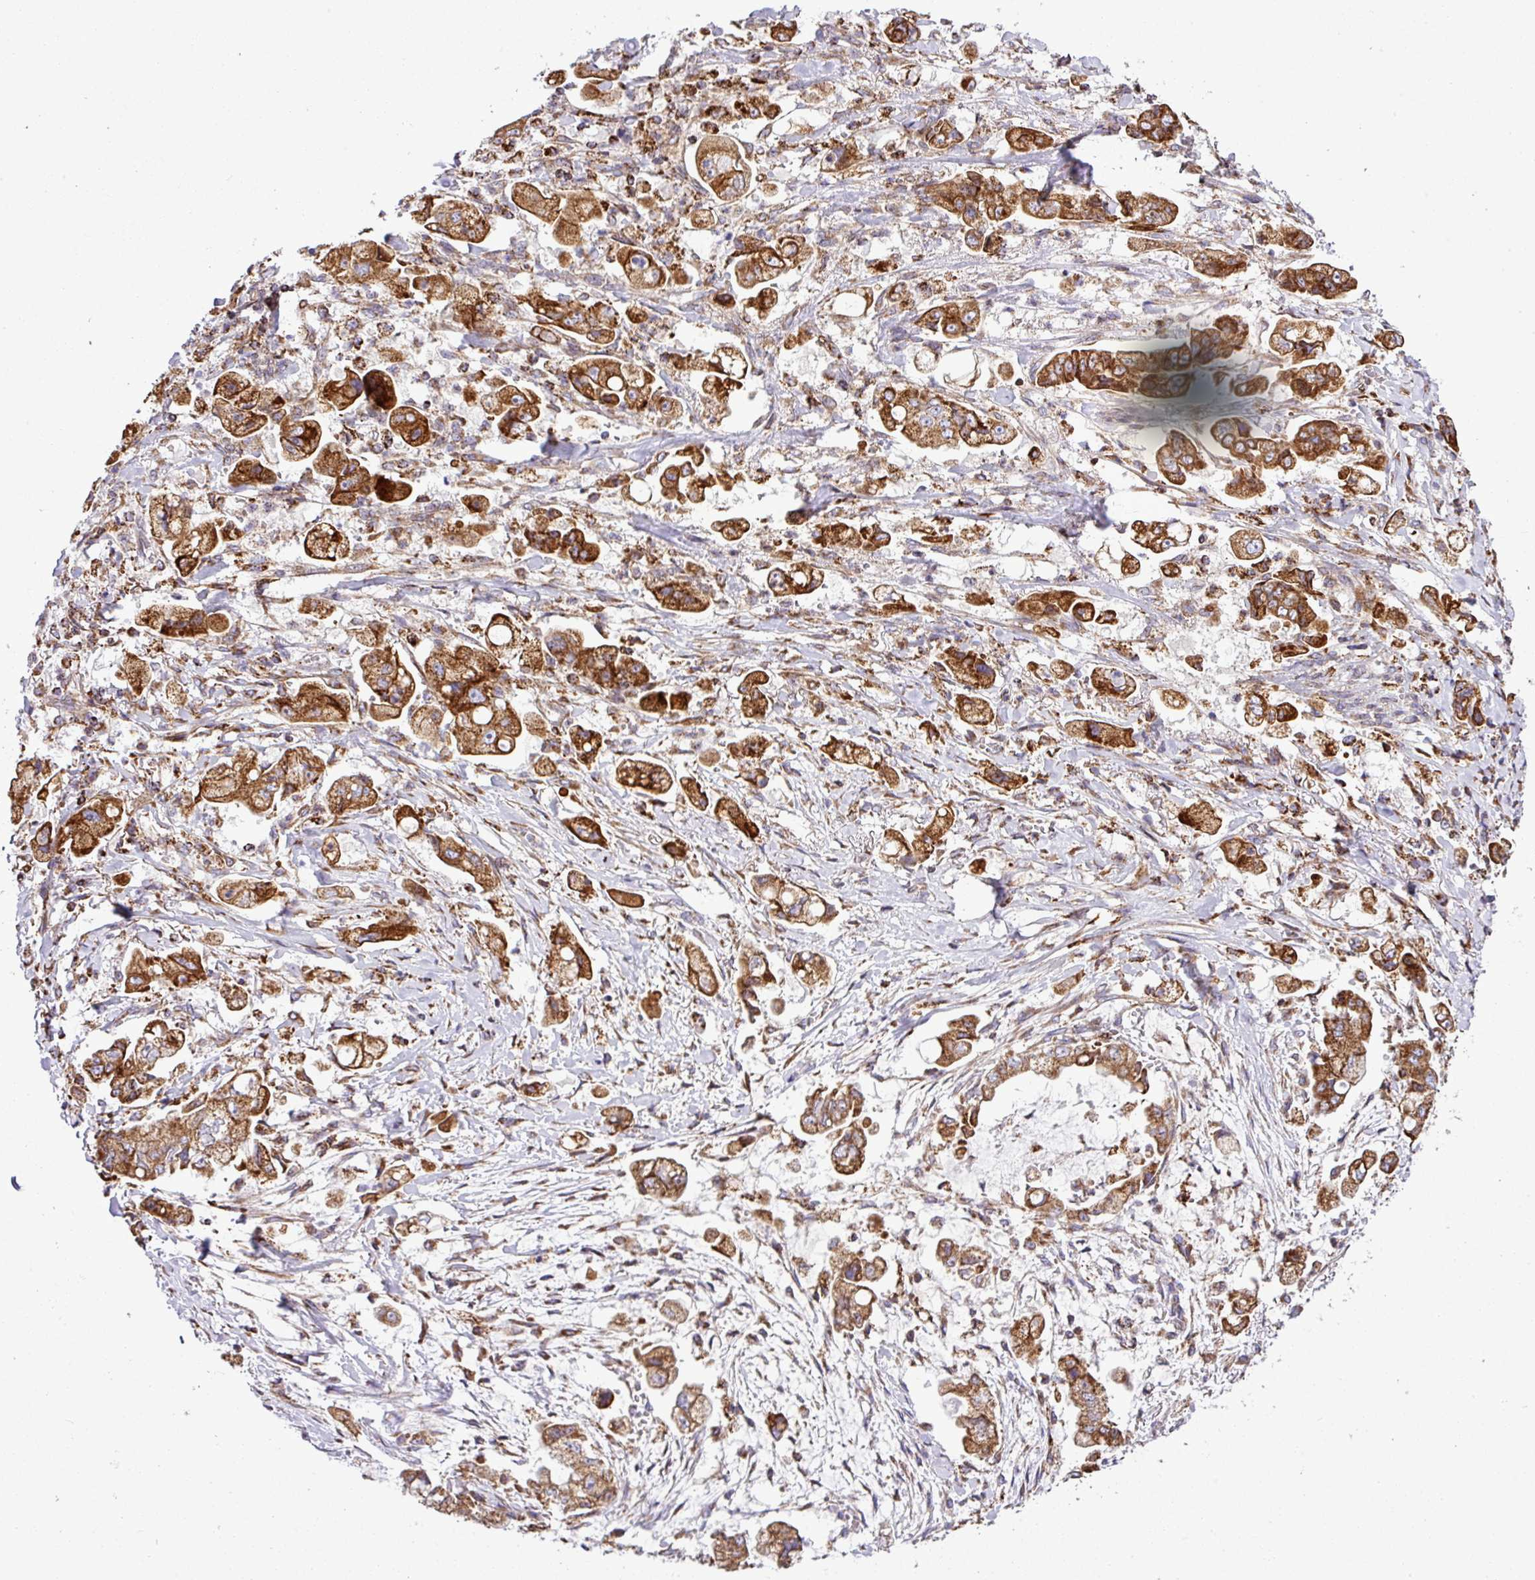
{"staining": {"intensity": "strong", "quantity": ">75%", "location": "cytoplasmic/membranous"}, "tissue": "stomach cancer", "cell_type": "Tumor cells", "image_type": "cancer", "snomed": [{"axis": "morphology", "description": "Adenocarcinoma, NOS"}, {"axis": "topography", "description": "Stomach"}], "caption": "Immunohistochemistry (IHC) (DAB) staining of human stomach cancer reveals strong cytoplasmic/membranous protein positivity in about >75% of tumor cells.", "gene": "ZNF569", "patient": {"sex": "male", "age": 62}}